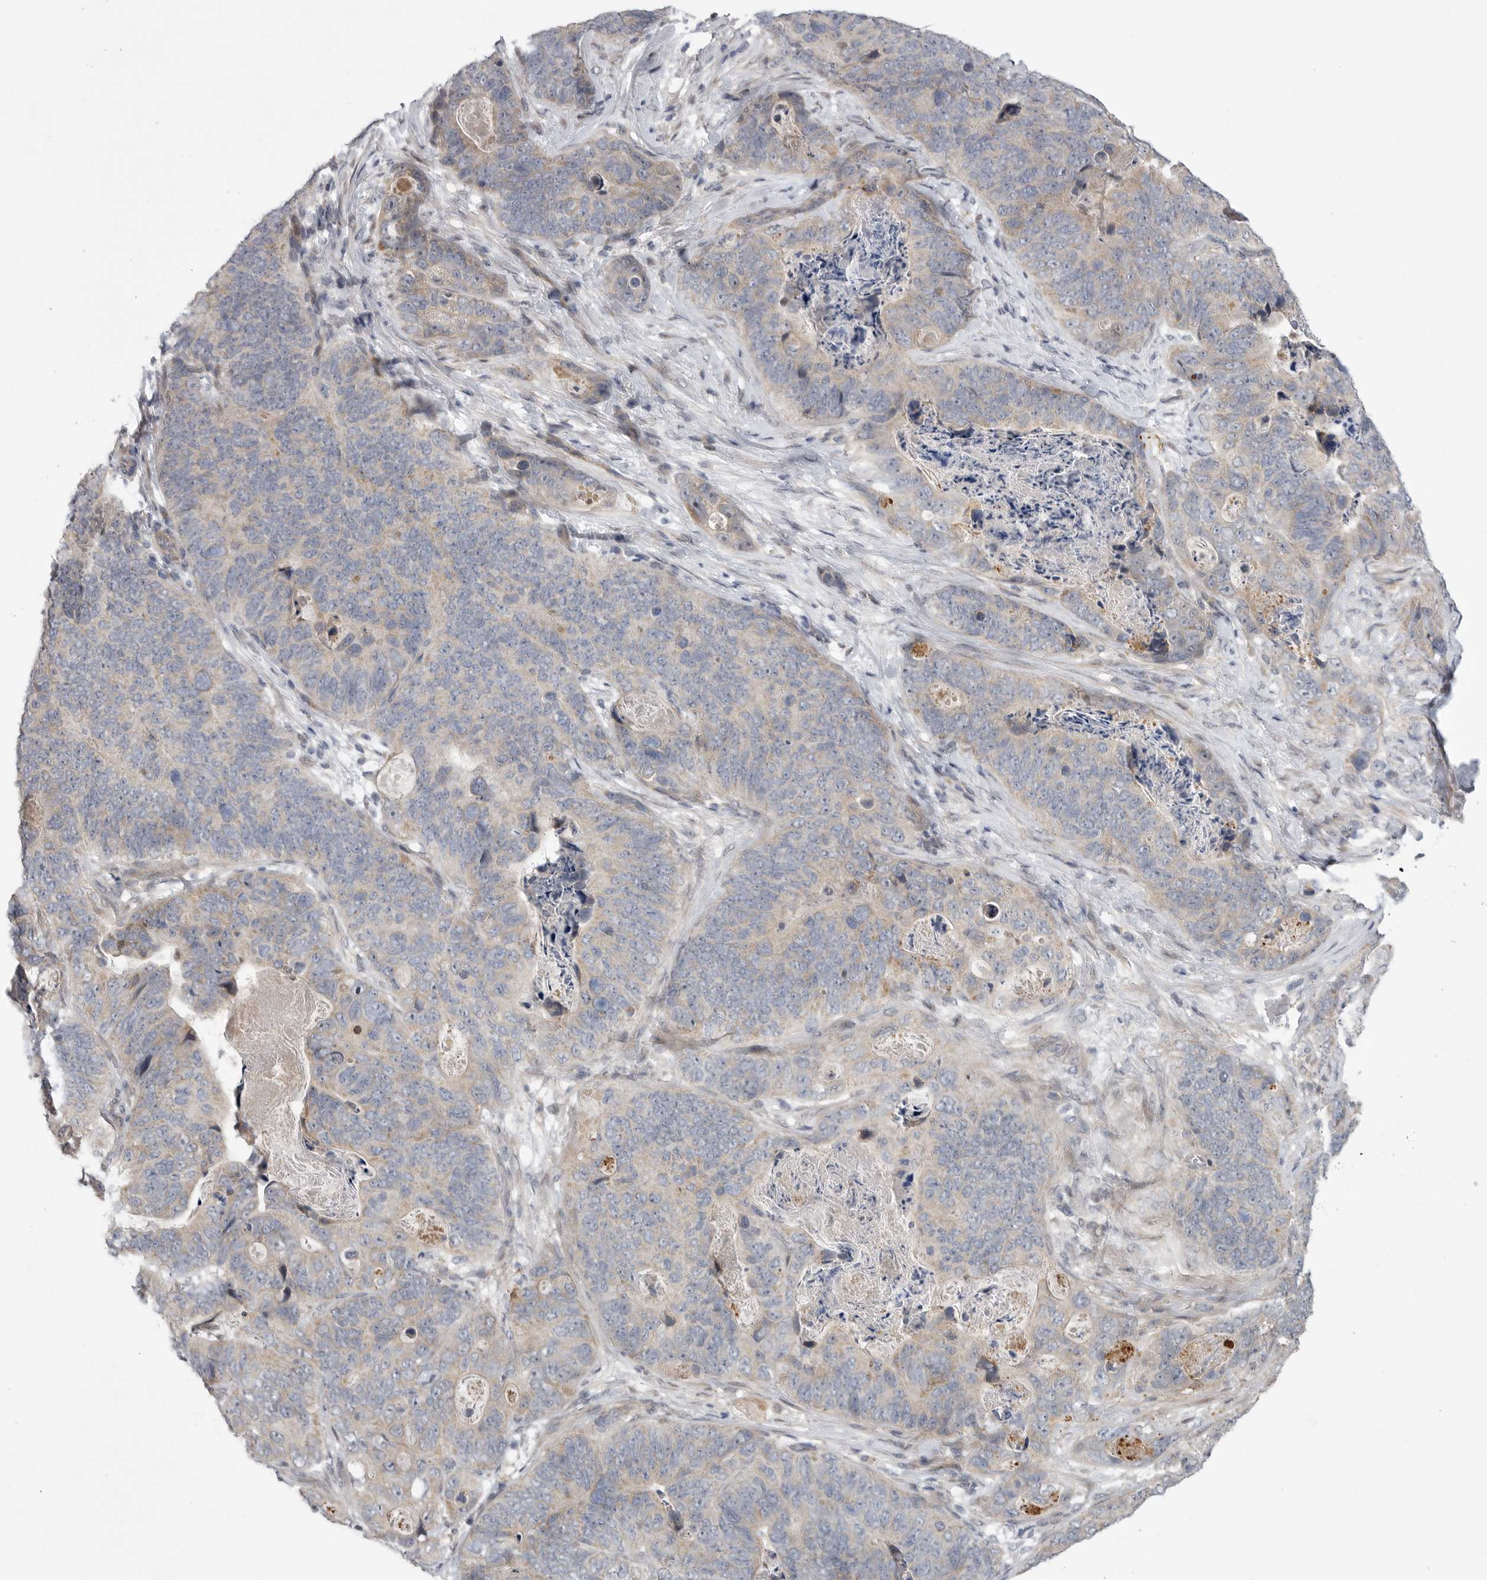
{"staining": {"intensity": "weak", "quantity": "25%-75%", "location": "cytoplasmic/membranous"}, "tissue": "stomach cancer", "cell_type": "Tumor cells", "image_type": "cancer", "snomed": [{"axis": "morphology", "description": "Normal tissue, NOS"}, {"axis": "morphology", "description": "Adenocarcinoma, NOS"}, {"axis": "topography", "description": "Stomach"}], "caption": "Human stomach adenocarcinoma stained with a protein marker demonstrates weak staining in tumor cells.", "gene": "FBXO43", "patient": {"sex": "female", "age": 89}}